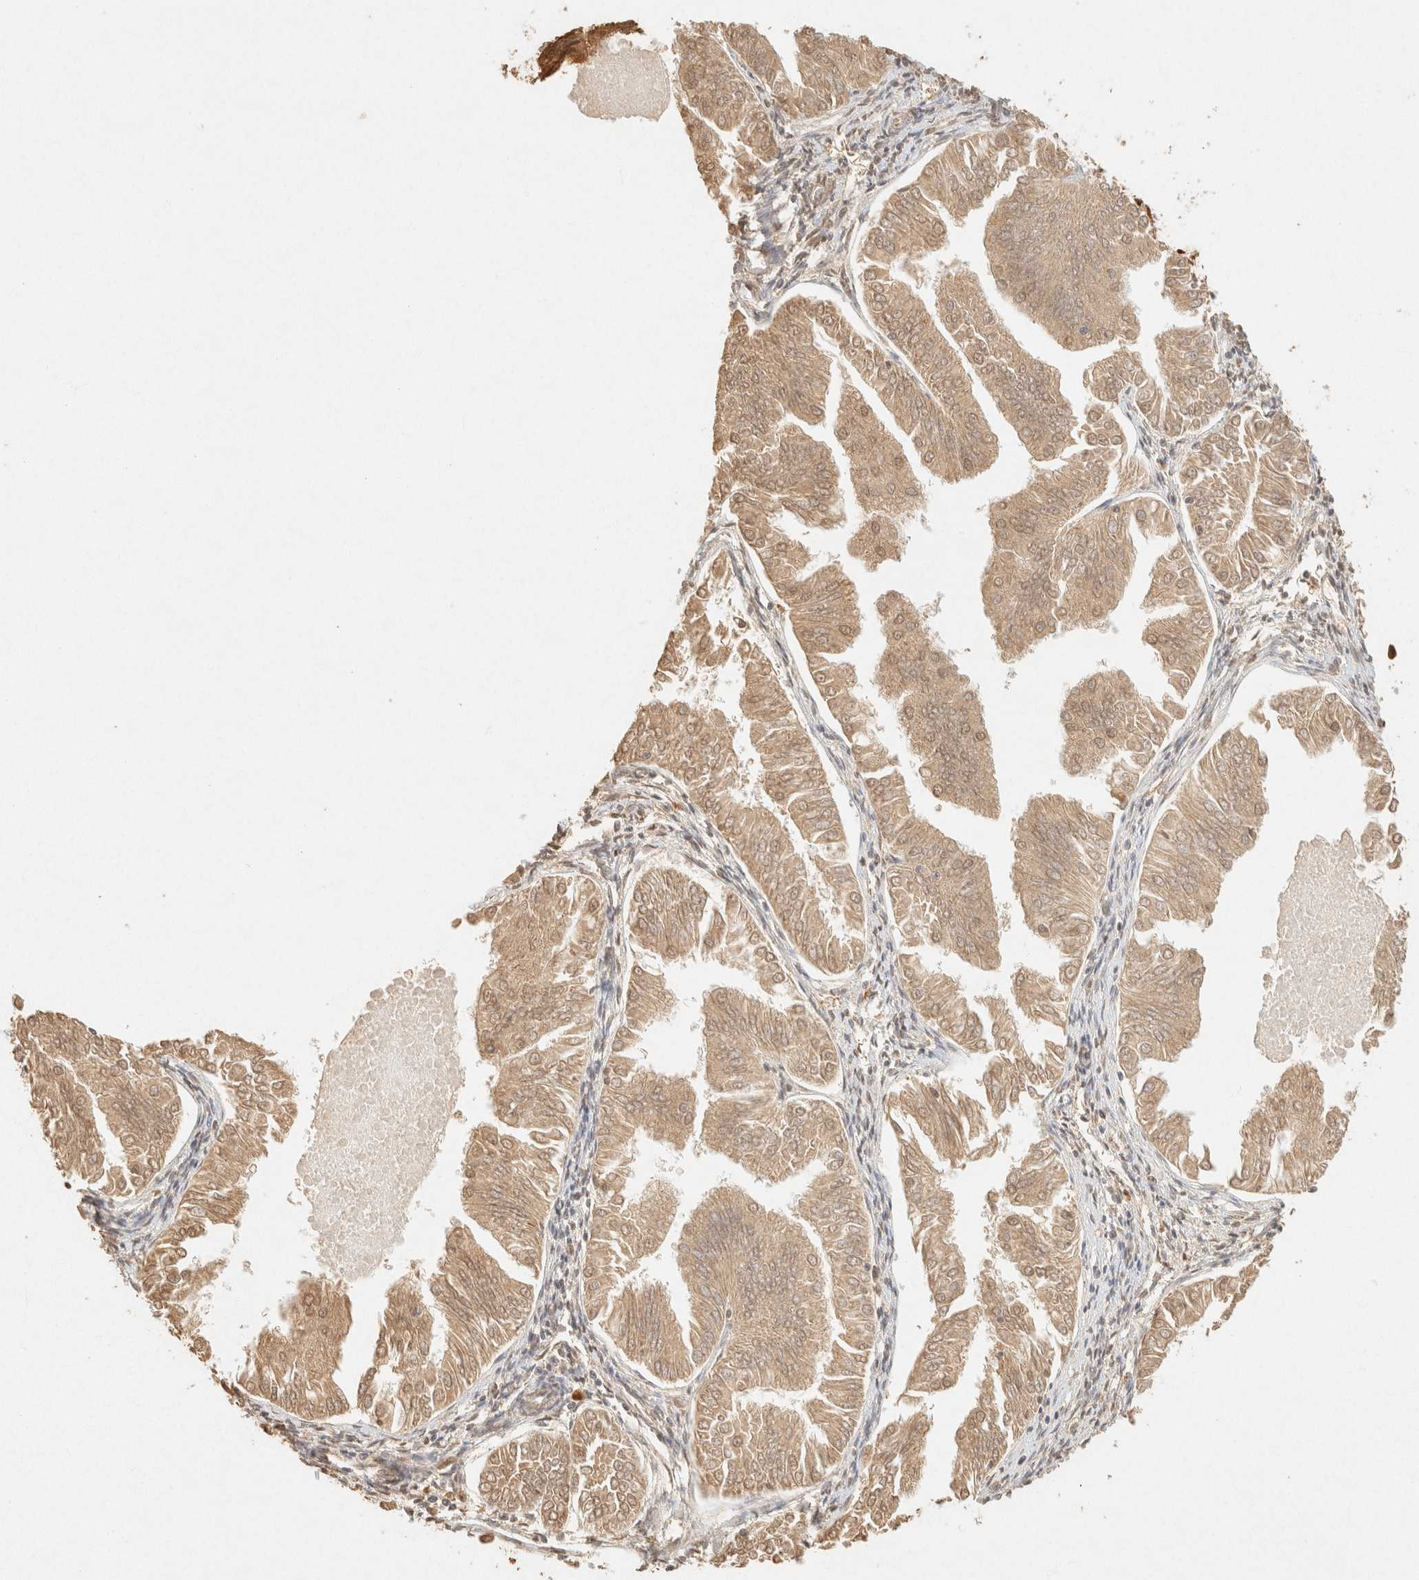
{"staining": {"intensity": "moderate", "quantity": ">75%", "location": "cytoplasmic/membranous"}, "tissue": "endometrial cancer", "cell_type": "Tumor cells", "image_type": "cancer", "snomed": [{"axis": "morphology", "description": "Adenocarcinoma, NOS"}, {"axis": "topography", "description": "Endometrium"}], "caption": "An image of human endometrial cancer (adenocarcinoma) stained for a protein reveals moderate cytoplasmic/membranous brown staining in tumor cells.", "gene": "S100A13", "patient": {"sex": "female", "age": 53}}